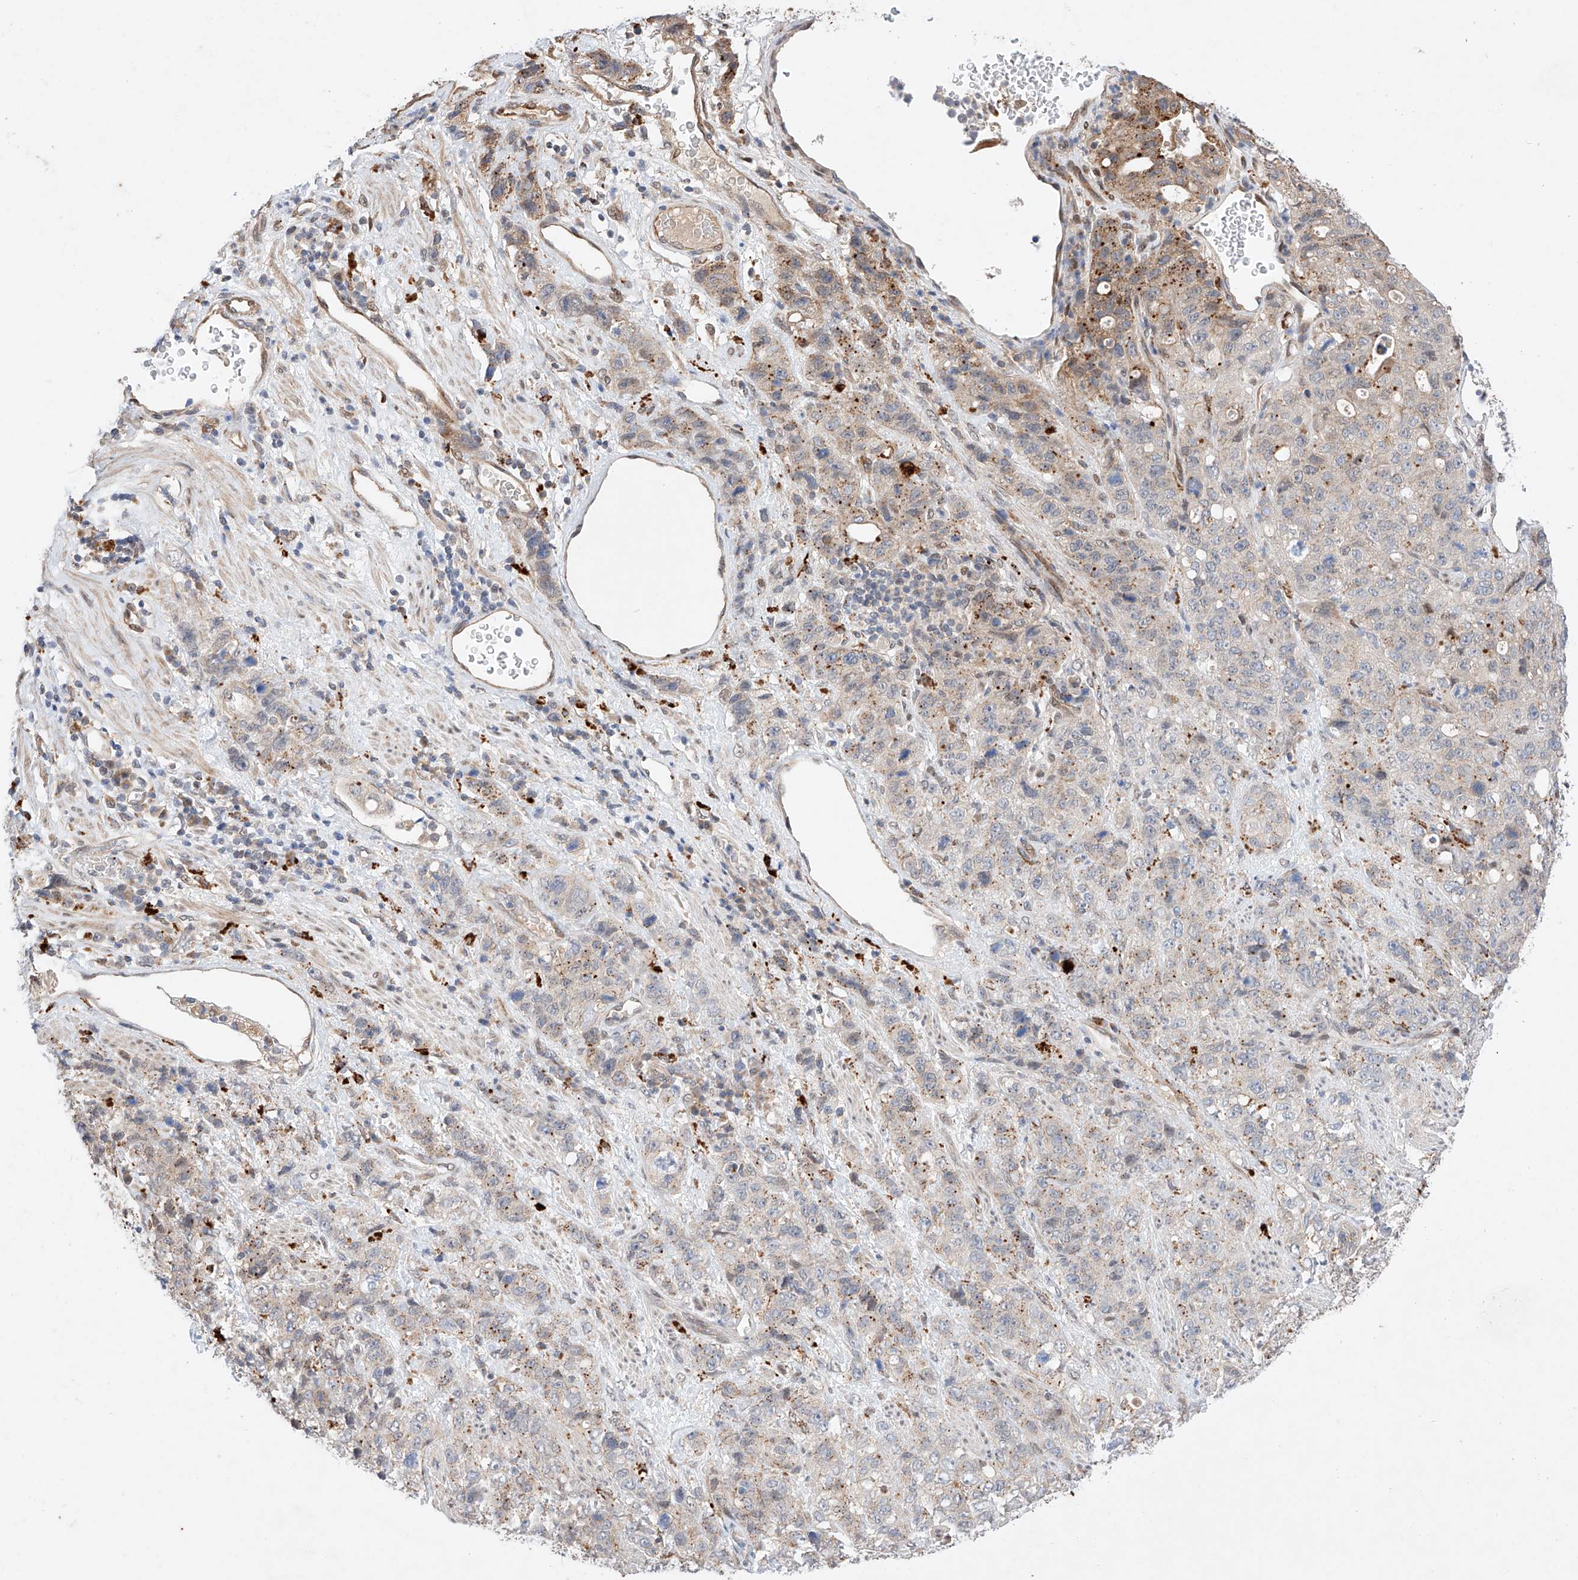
{"staining": {"intensity": "weak", "quantity": "<25%", "location": "cytoplasmic/membranous"}, "tissue": "stomach cancer", "cell_type": "Tumor cells", "image_type": "cancer", "snomed": [{"axis": "morphology", "description": "Adenocarcinoma, NOS"}, {"axis": "topography", "description": "Stomach"}], "caption": "Photomicrograph shows no significant protein expression in tumor cells of stomach cancer. (DAB immunohistochemistry (IHC) visualized using brightfield microscopy, high magnification).", "gene": "GCNT1", "patient": {"sex": "male", "age": 48}}